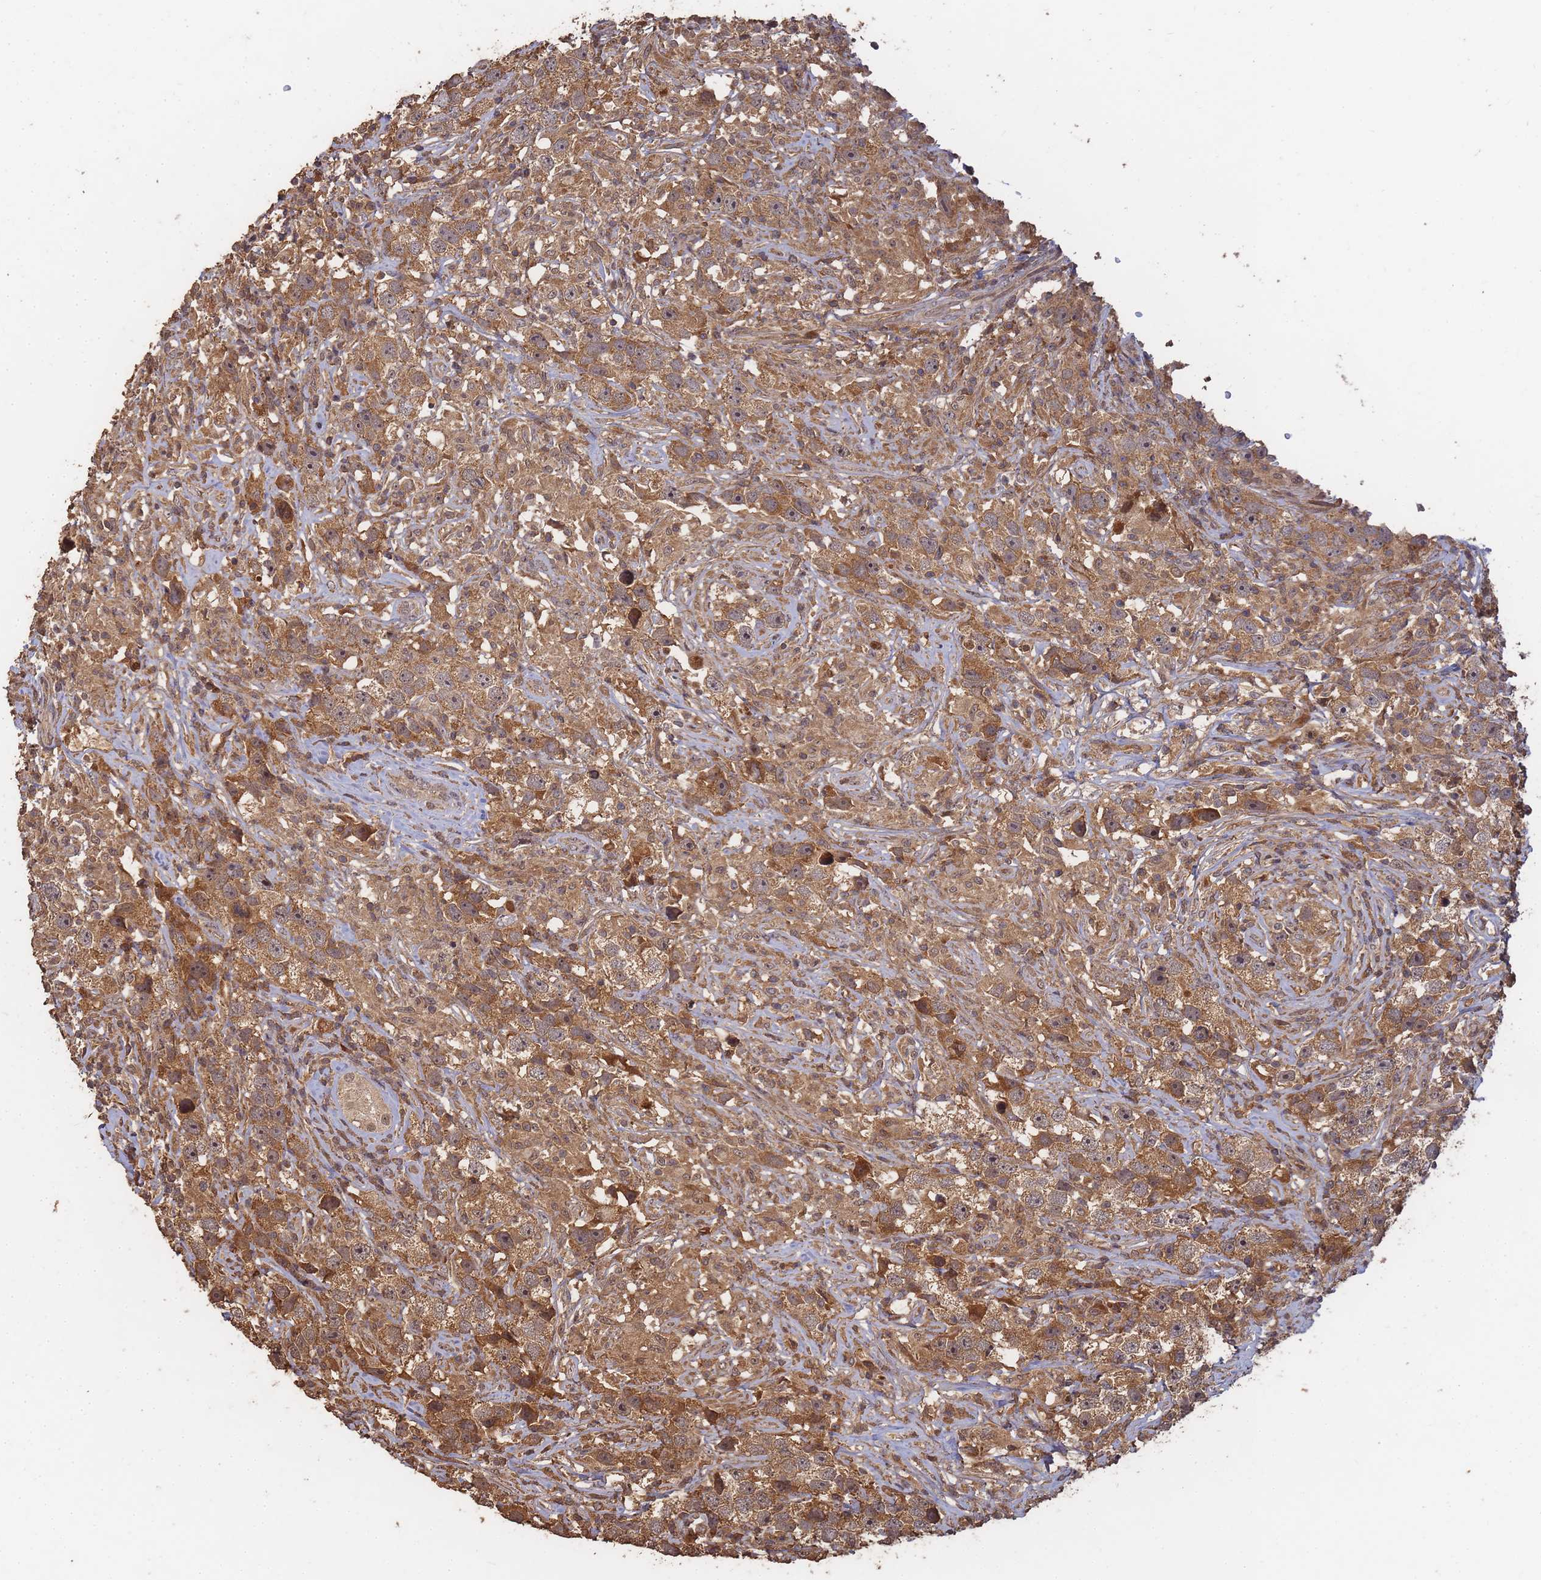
{"staining": {"intensity": "moderate", "quantity": ">75%", "location": "cytoplasmic/membranous,nuclear"}, "tissue": "testis cancer", "cell_type": "Tumor cells", "image_type": "cancer", "snomed": [{"axis": "morphology", "description": "Seminoma, NOS"}, {"axis": "topography", "description": "Testis"}], "caption": "Immunohistochemical staining of human testis cancer (seminoma) displays medium levels of moderate cytoplasmic/membranous and nuclear protein positivity in approximately >75% of tumor cells.", "gene": "ALKBH1", "patient": {"sex": "male", "age": 49}}